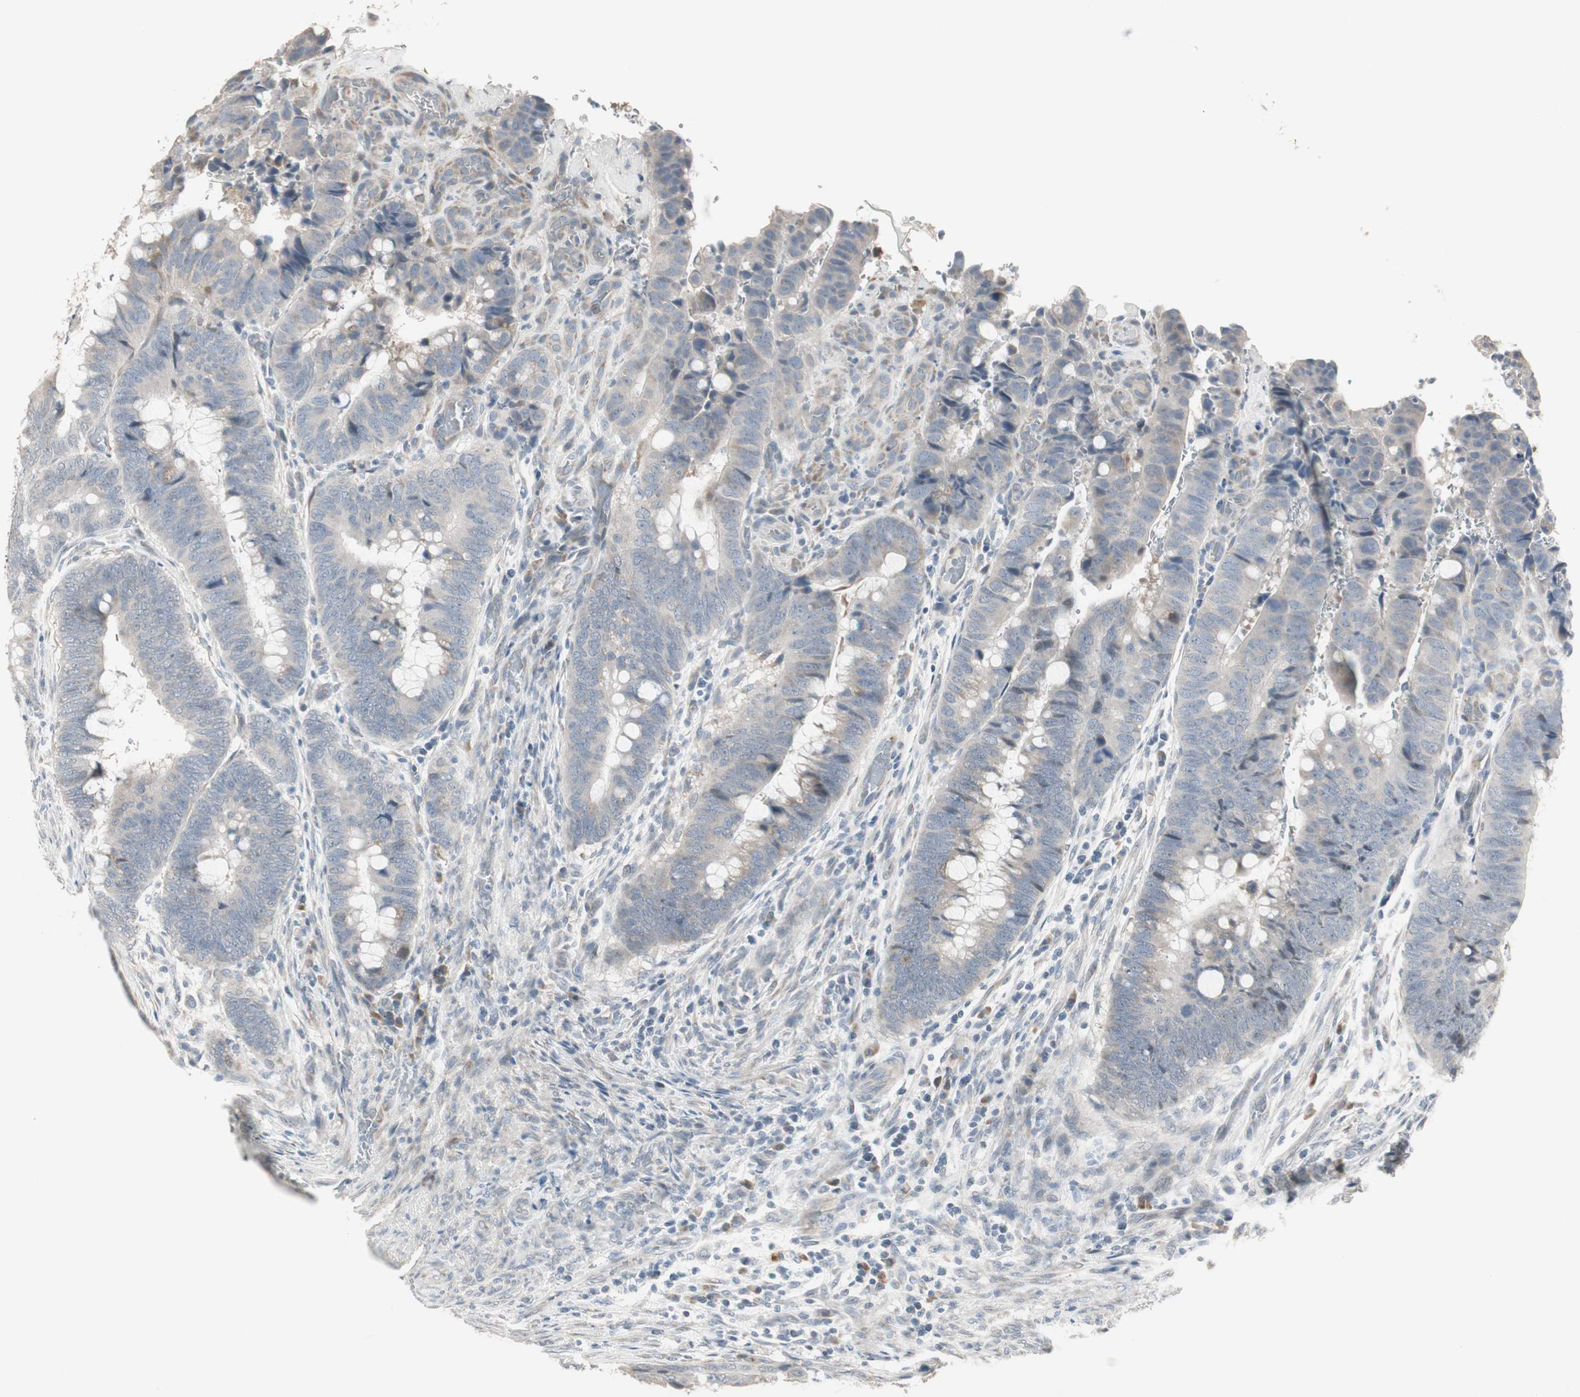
{"staining": {"intensity": "weak", "quantity": "25%-75%", "location": "cytoplasmic/membranous"}, "tissue": "colorectal cancer", "cell_type": "Tumor cells", "image_type": "cancer", "snomed": [{"axis": "morphology", "description": "Normal tissue, NOS"}, {"axis": "morphology", "description": "Adenocarcinoma, NOS"}, {"axis": "topography", "description": "Rectum"}, {"axis": "topography", "description": "Peripheral nerve tissue"}], "caption": "Colorectal adenocarcinoma was stained to show a protein in brown. There is low levels of weak cytoplasmic/membranous staining in about 25%-75% of tumor cells.", "gene": "PDZK1", "patient": {"sex": "male", "age": 92}}